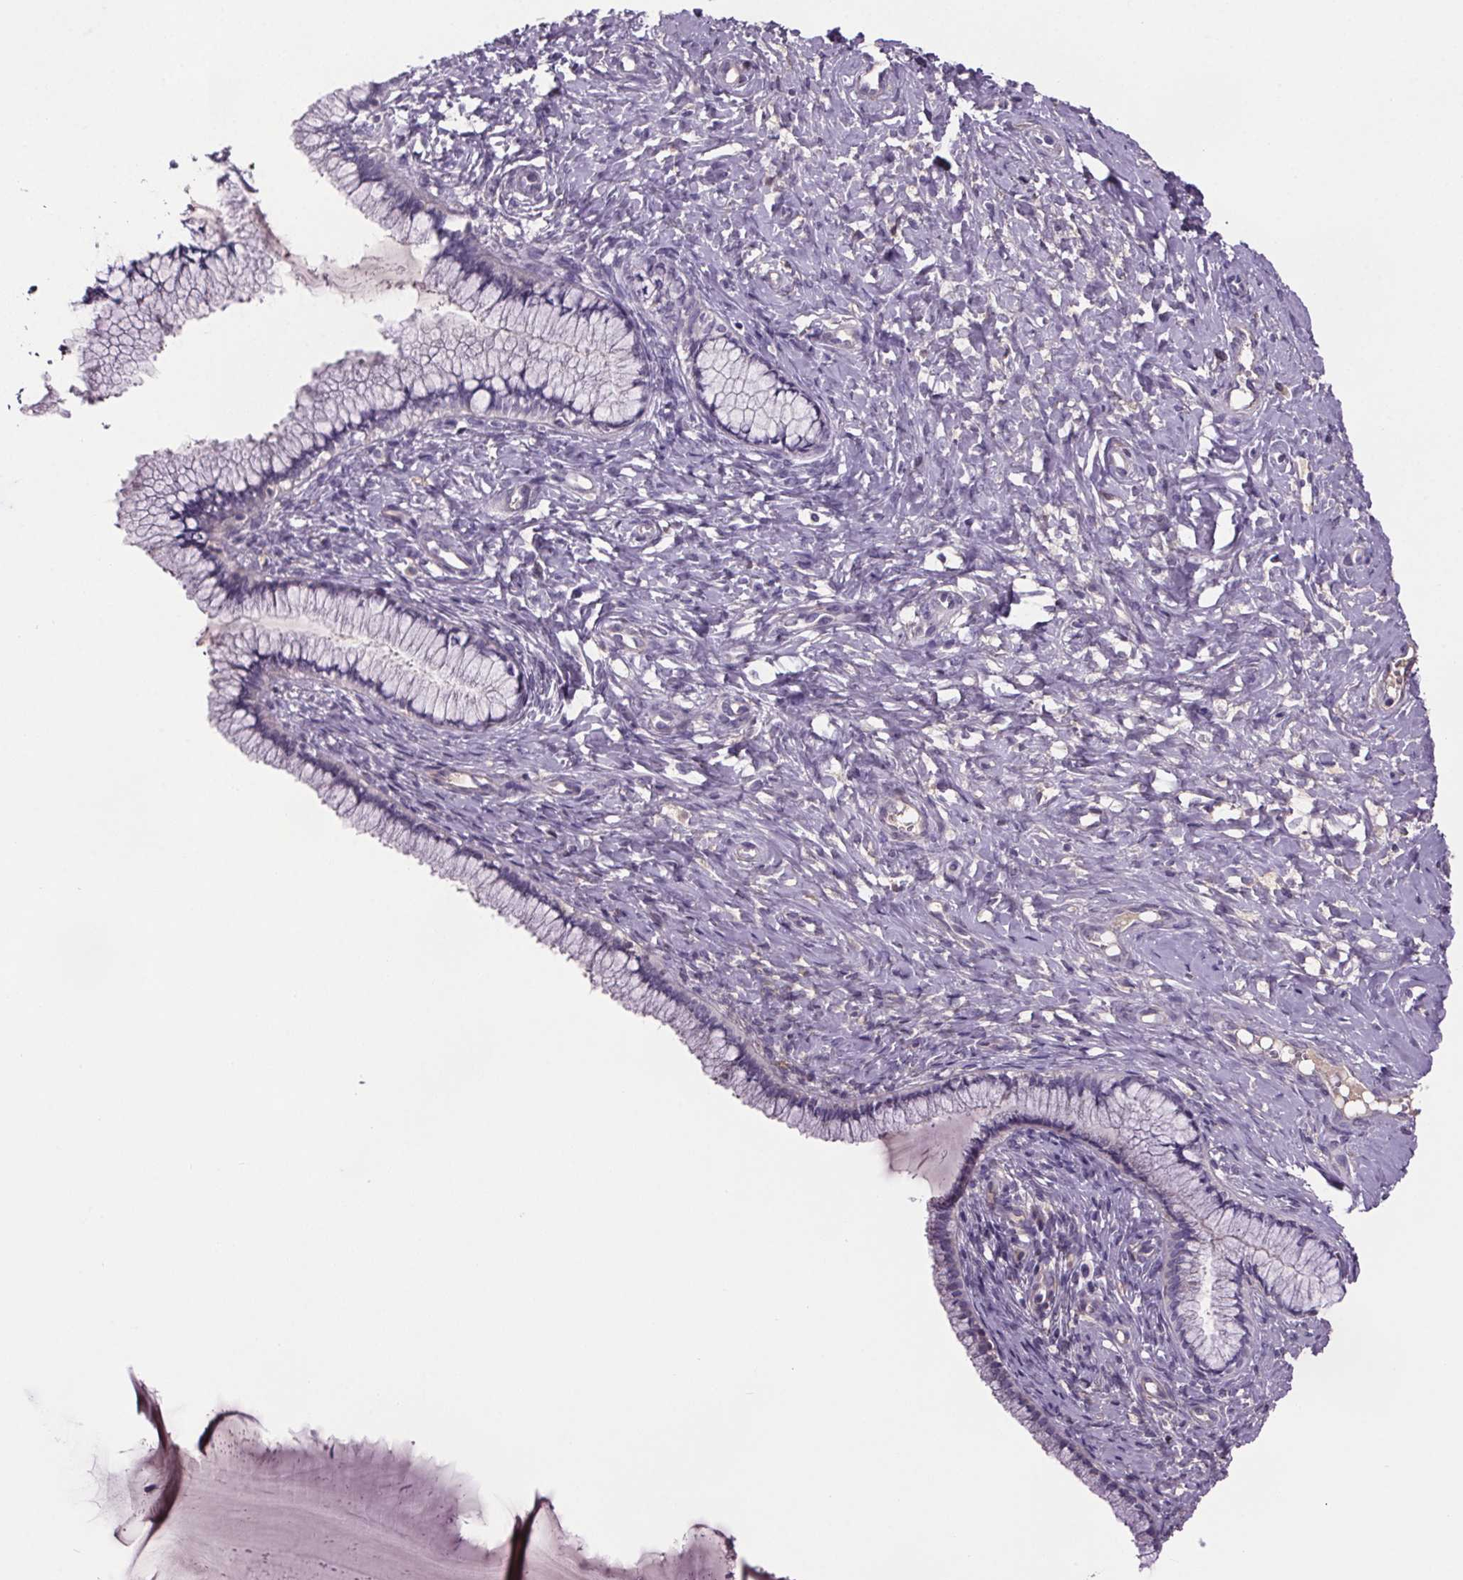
{"staining": {"intensity": "negative", "quantity": "none", "location": "none"}, "tissue": "cervix", "cell_type": "Glandular cells", "image_type": "normal", "snomed": [{"axis": "morphology", "description": "Normal tissue, NOS"}, {"axis": "topography", "description": "Cervix"}], "caption": "Immunohistochemical staining of normal cervix exhibits no significant expression in glandular cells.", "gene": "CUBN", "patient": {"sex": "female", "age": 37}}